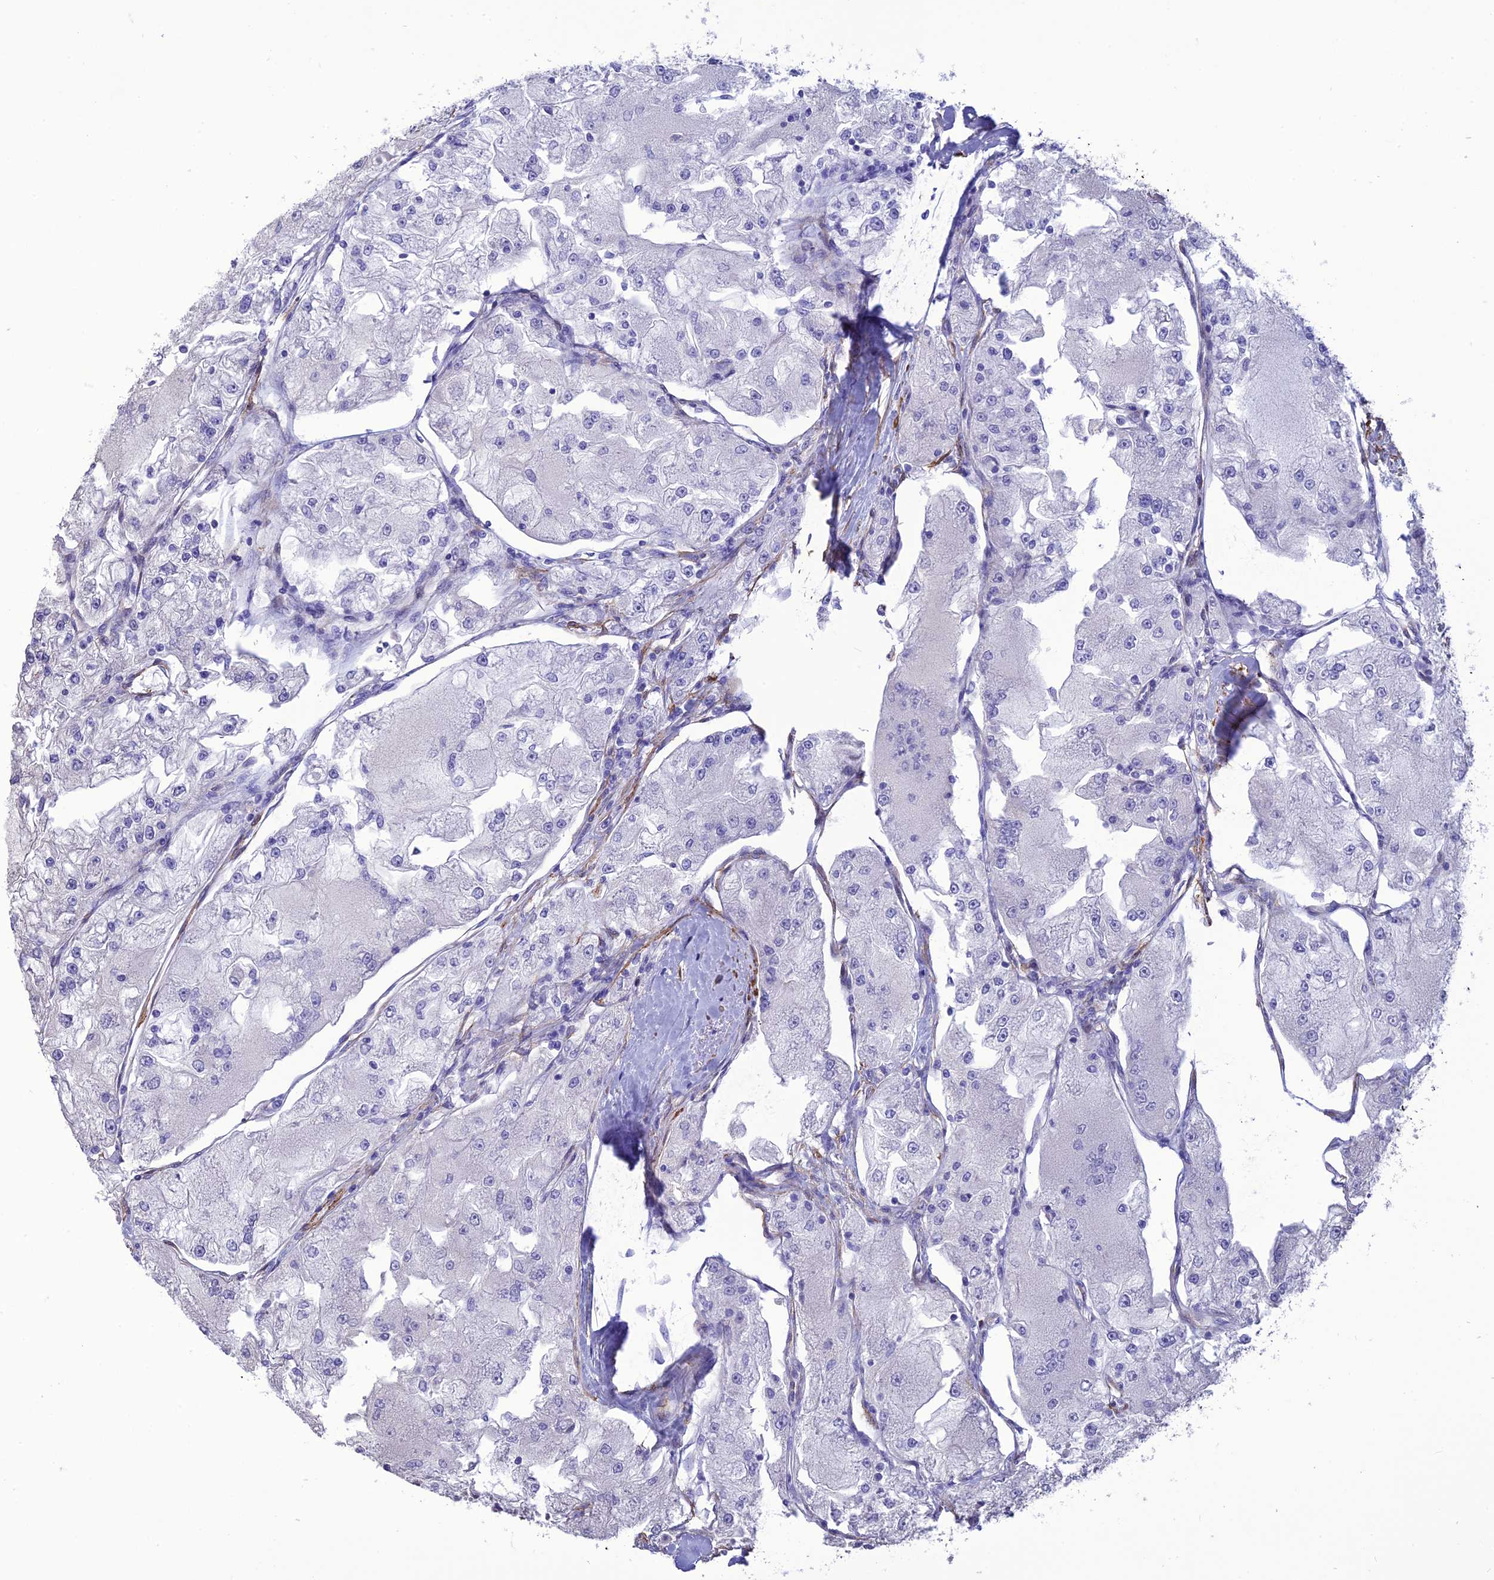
{"staining": {"intensity": "negative", "quantity": "none", "location": "none"}, "tissue": "renal cancer", "cell_type": "Tumor cells", "image_type": "cancer", "snomed": [{"axis": "morphology", "description": "Adenocarcinoma, NOS"}, {"axis": "topography", "description": "Kidney"}], "caption": "Immunohistochemical staining of renal adenocarcinoma shows no significant expression in tumor cells.", "gene": "NKD1", "patient": {"sex": "female", "age": 72}}